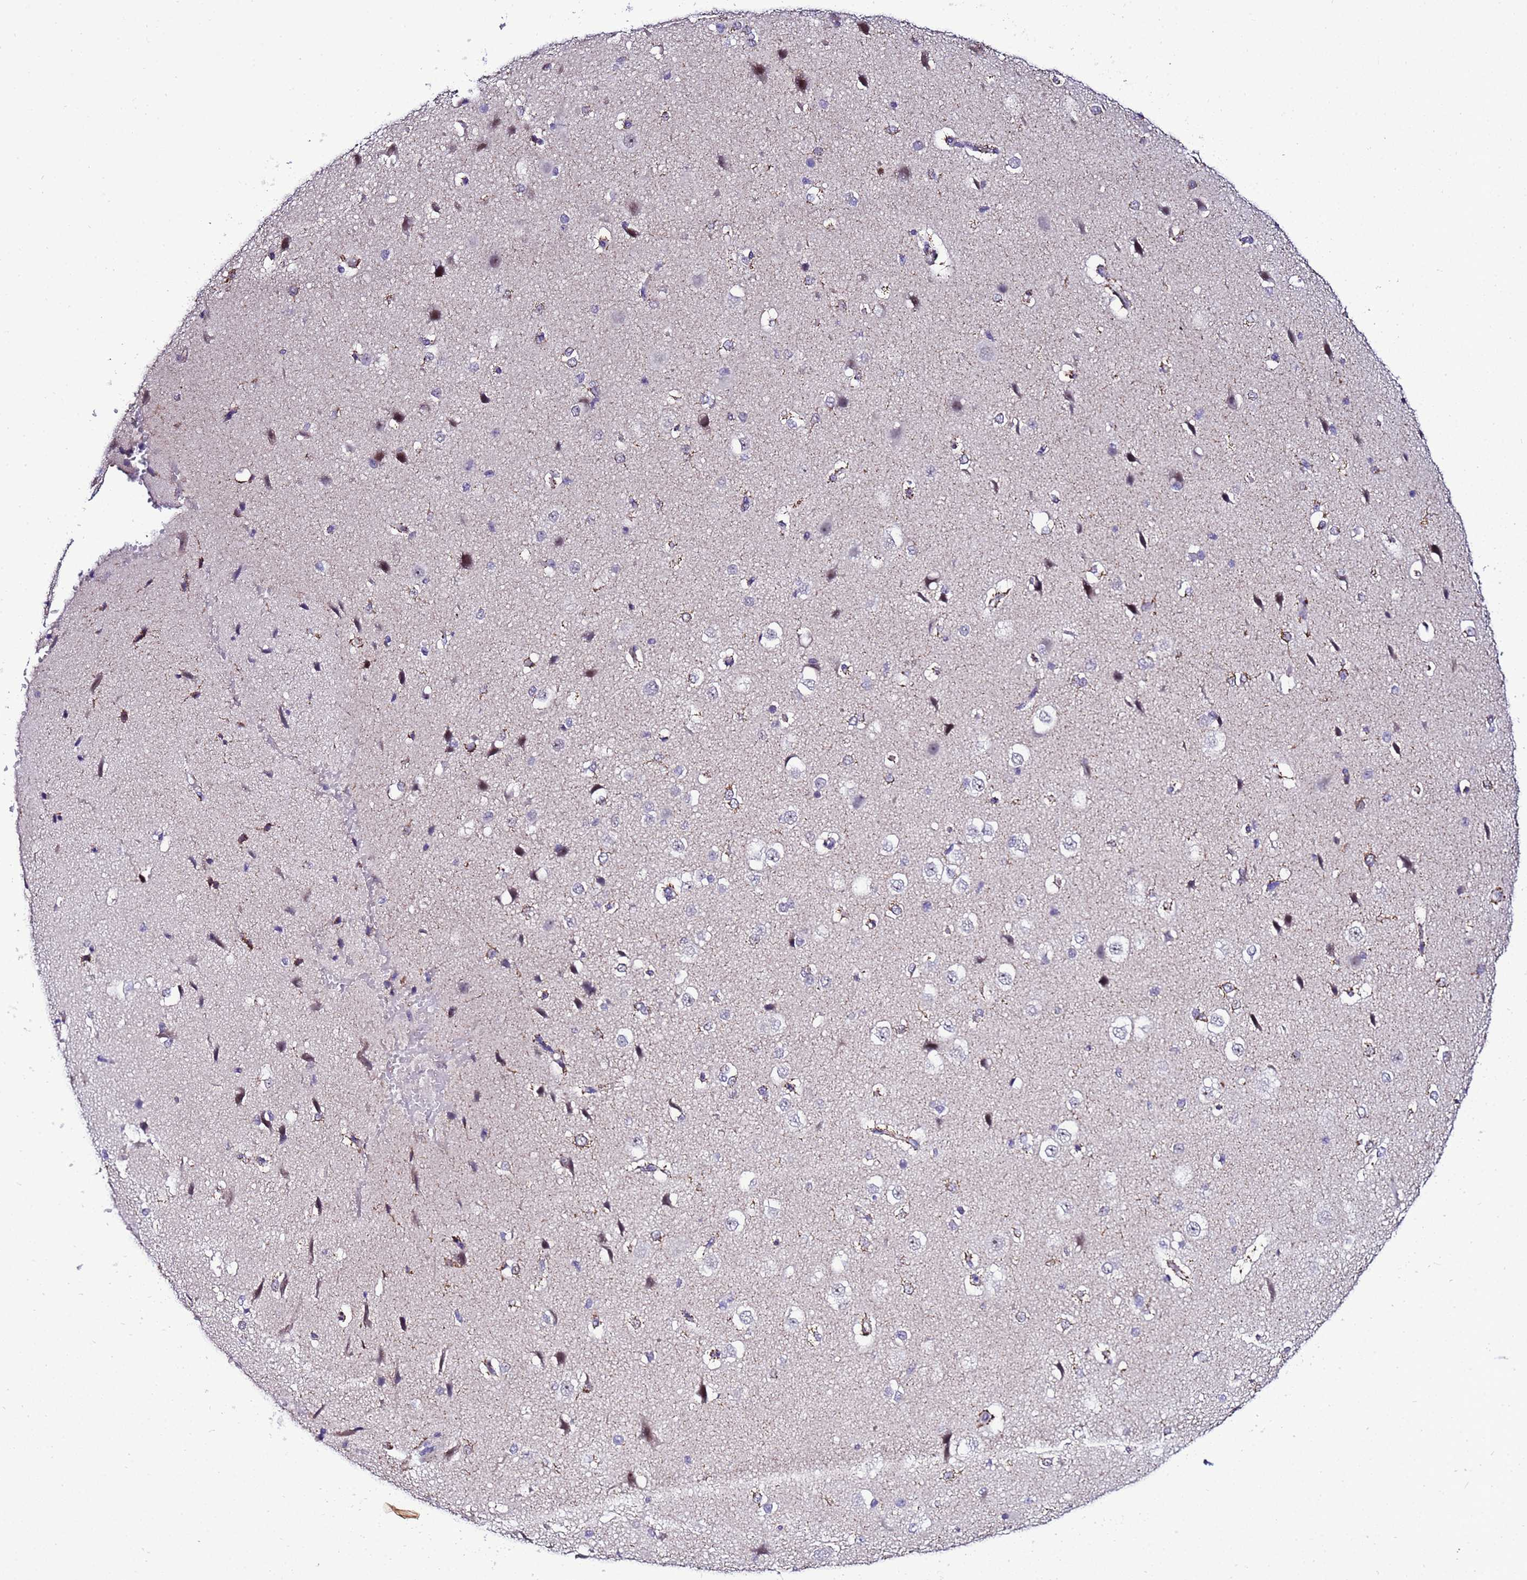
{"staining": {"intensity": "moderate", "quantity": "<25%", "location": "cytoplasmic/membranous"}, "tissue": "cerebral cortex", "cell_type": "Endothelial cells", "image_type": "normal", "snomed": [{"axis": "morphology", "description": "Normal tissue, NOS"}, {"axis": "morphology", "description": "Developmental malformation"}, {"axis": "topography", "description": "Cerebral cortex"}], "caption": "Protein analysis of unremarkable cerebral cortex exhibits moderate cytoplasmic/membranous expression in about <25% of endothelial cells.", "gene": "C19orf47", "patient": {"sex": "female", "age": 30}}